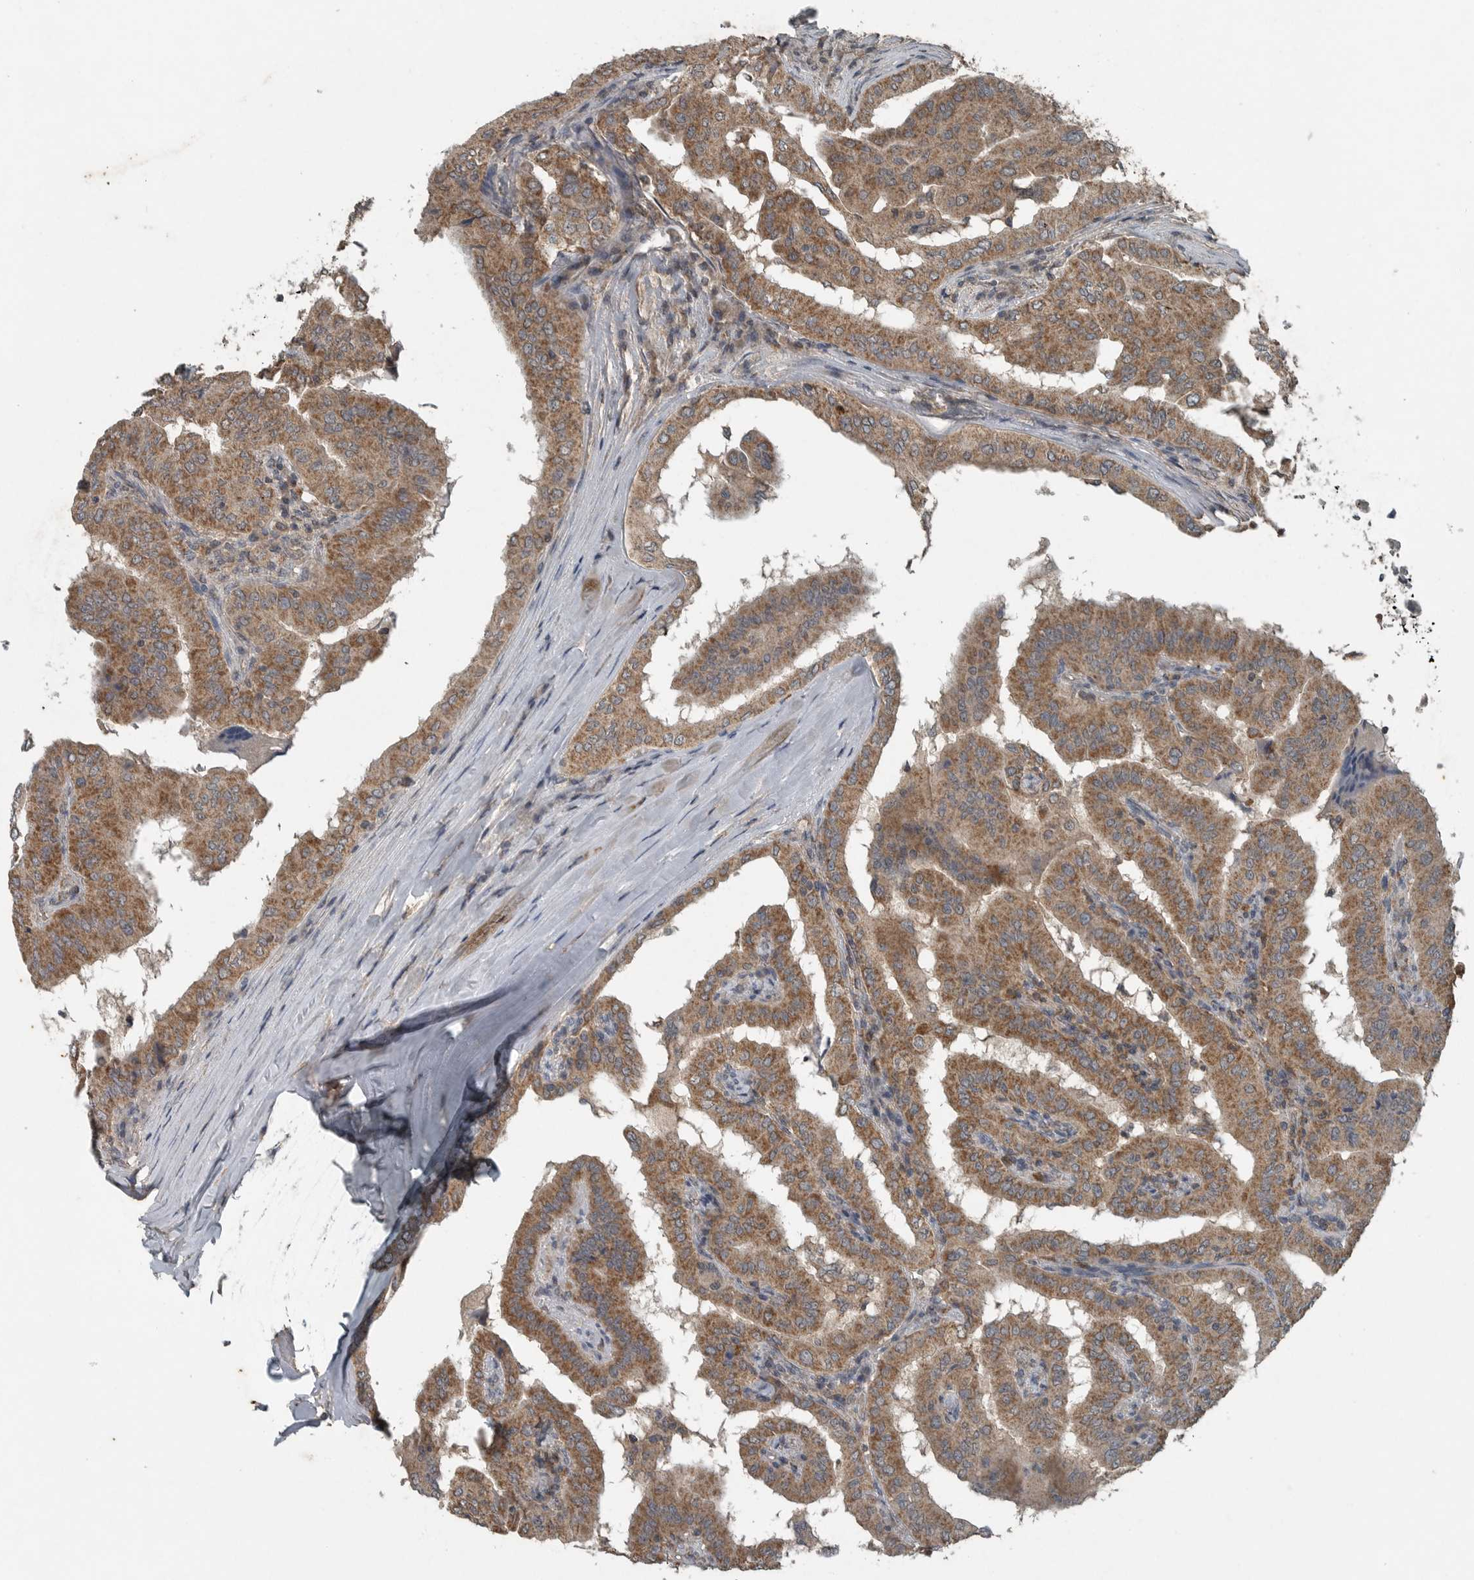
{"staining": {"intensity": "moderate", "quantity": ">75%", "location": "cytoplasmic/membranous"}, "tissue": "thyroid cancer", "cell_type": "Tumor cells", "image_type": "cancer", "snomed": [{"axis": "morphology", "description": "Papillary adenocarcinoma, NOS"}, {"axis": "topography", "description": "Thyroid gland"}], "caption": "Brown immunohistochemical staining in human thyroid papillary adenocarcinoma reveals moderate cytoplasmic/membranous positivity in approximately >75% of tumor cells.", "gene": "IL6ST", "patient": {"sex": "male", "age": 33}}